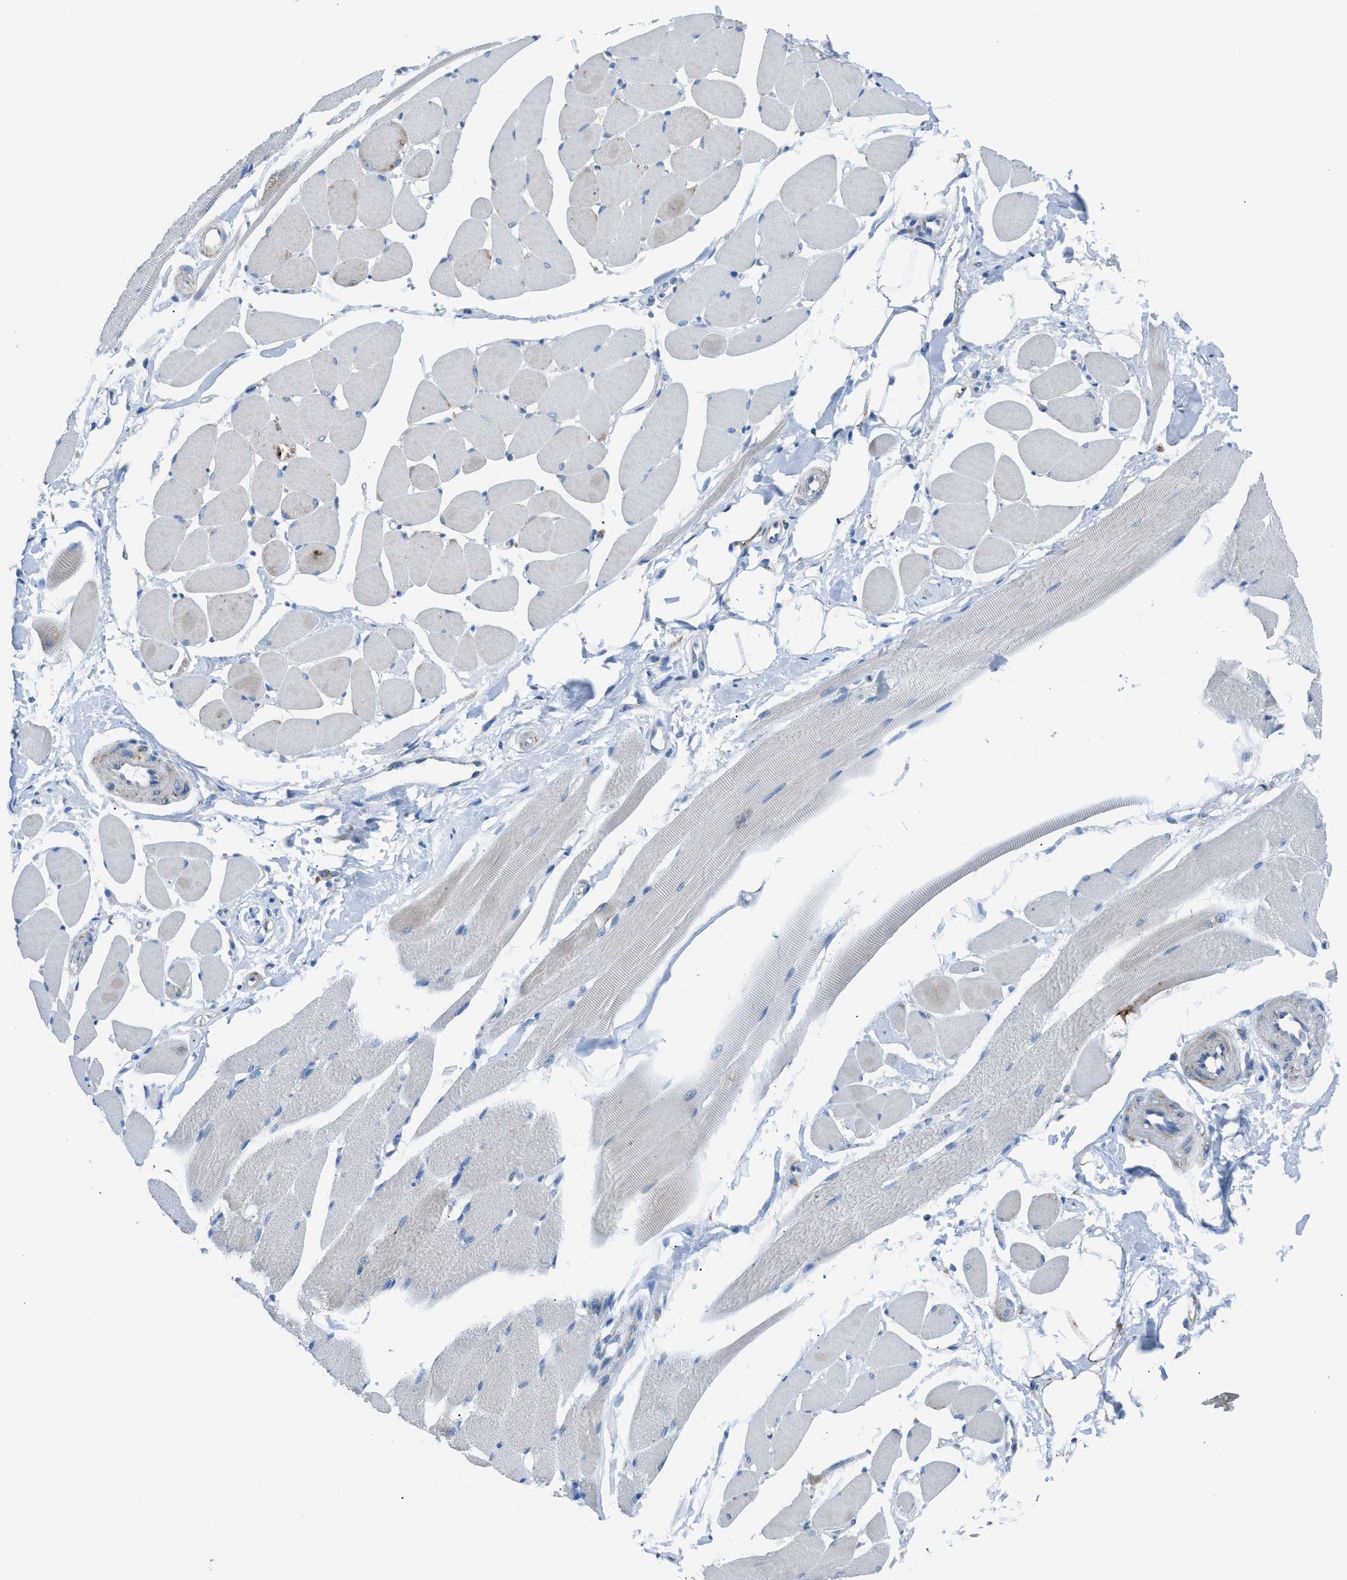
{"staining": {"intensity": "weak", "quantity": "<25%", "location": "cytoplasmic/membranous"}, "tissue": "skeletal muscle", "cell_type": "Myocytes", "image_type": "normal", "snomed": [{"axis": "morphology", "description": "Normal tissue, NOS"}, {"axis": "topography", "description": "Skeletal muscle"}, {"axis": "topography", "description": "Peripheral nerve tissue"}], "caption": "DAB immunohistochemical staining of normal skeletal muscle reveals no significant staining in myocytes. (Brightfield microscopy of DAB immunohistochemistry at high magnification).", "gene": "CD1B", "patient": {"sex": "female", "age": 84}}